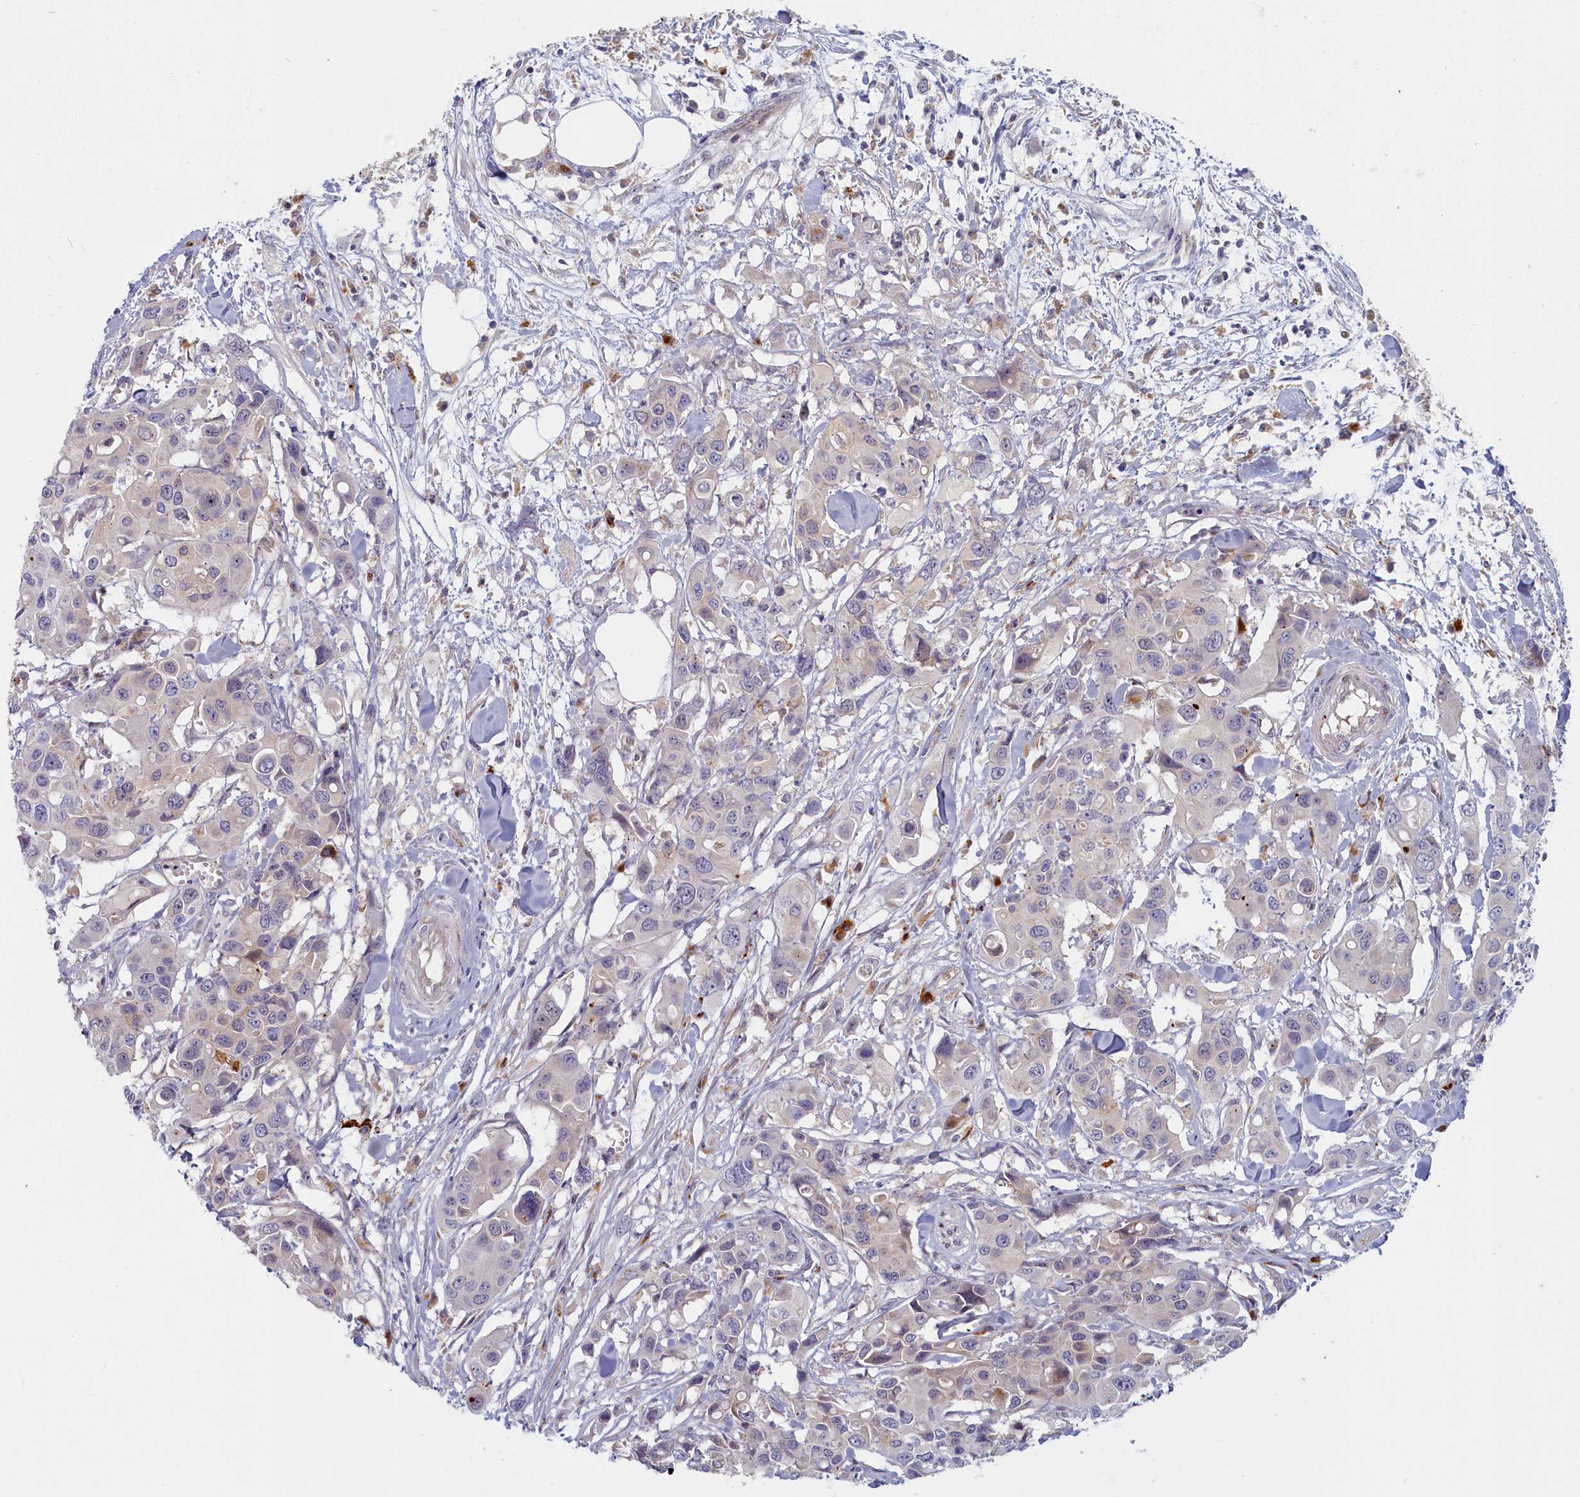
{"staining": {"intensity": "negative", "quantity": "none", "location": "none"}, "tissue": "colorectal cancer", "cell_type": "Tumor cells", "image_type": "cancer", "snomed": [{"axis": "morphology", "description": "Adenocarcinoma, NOS"}, {"axis": "topography", "description": "Colon"}], "caption": "High magnification brightfield microscopy of colorectal adenocarcinoma stained with DAB (3,3'-diaminobenzidine) (brown) and counterstained with hematoxylin (blue): tumor cells show no significant staining.", "gene": "FCSK", "patient": {"sex": "male", "age": 77}}